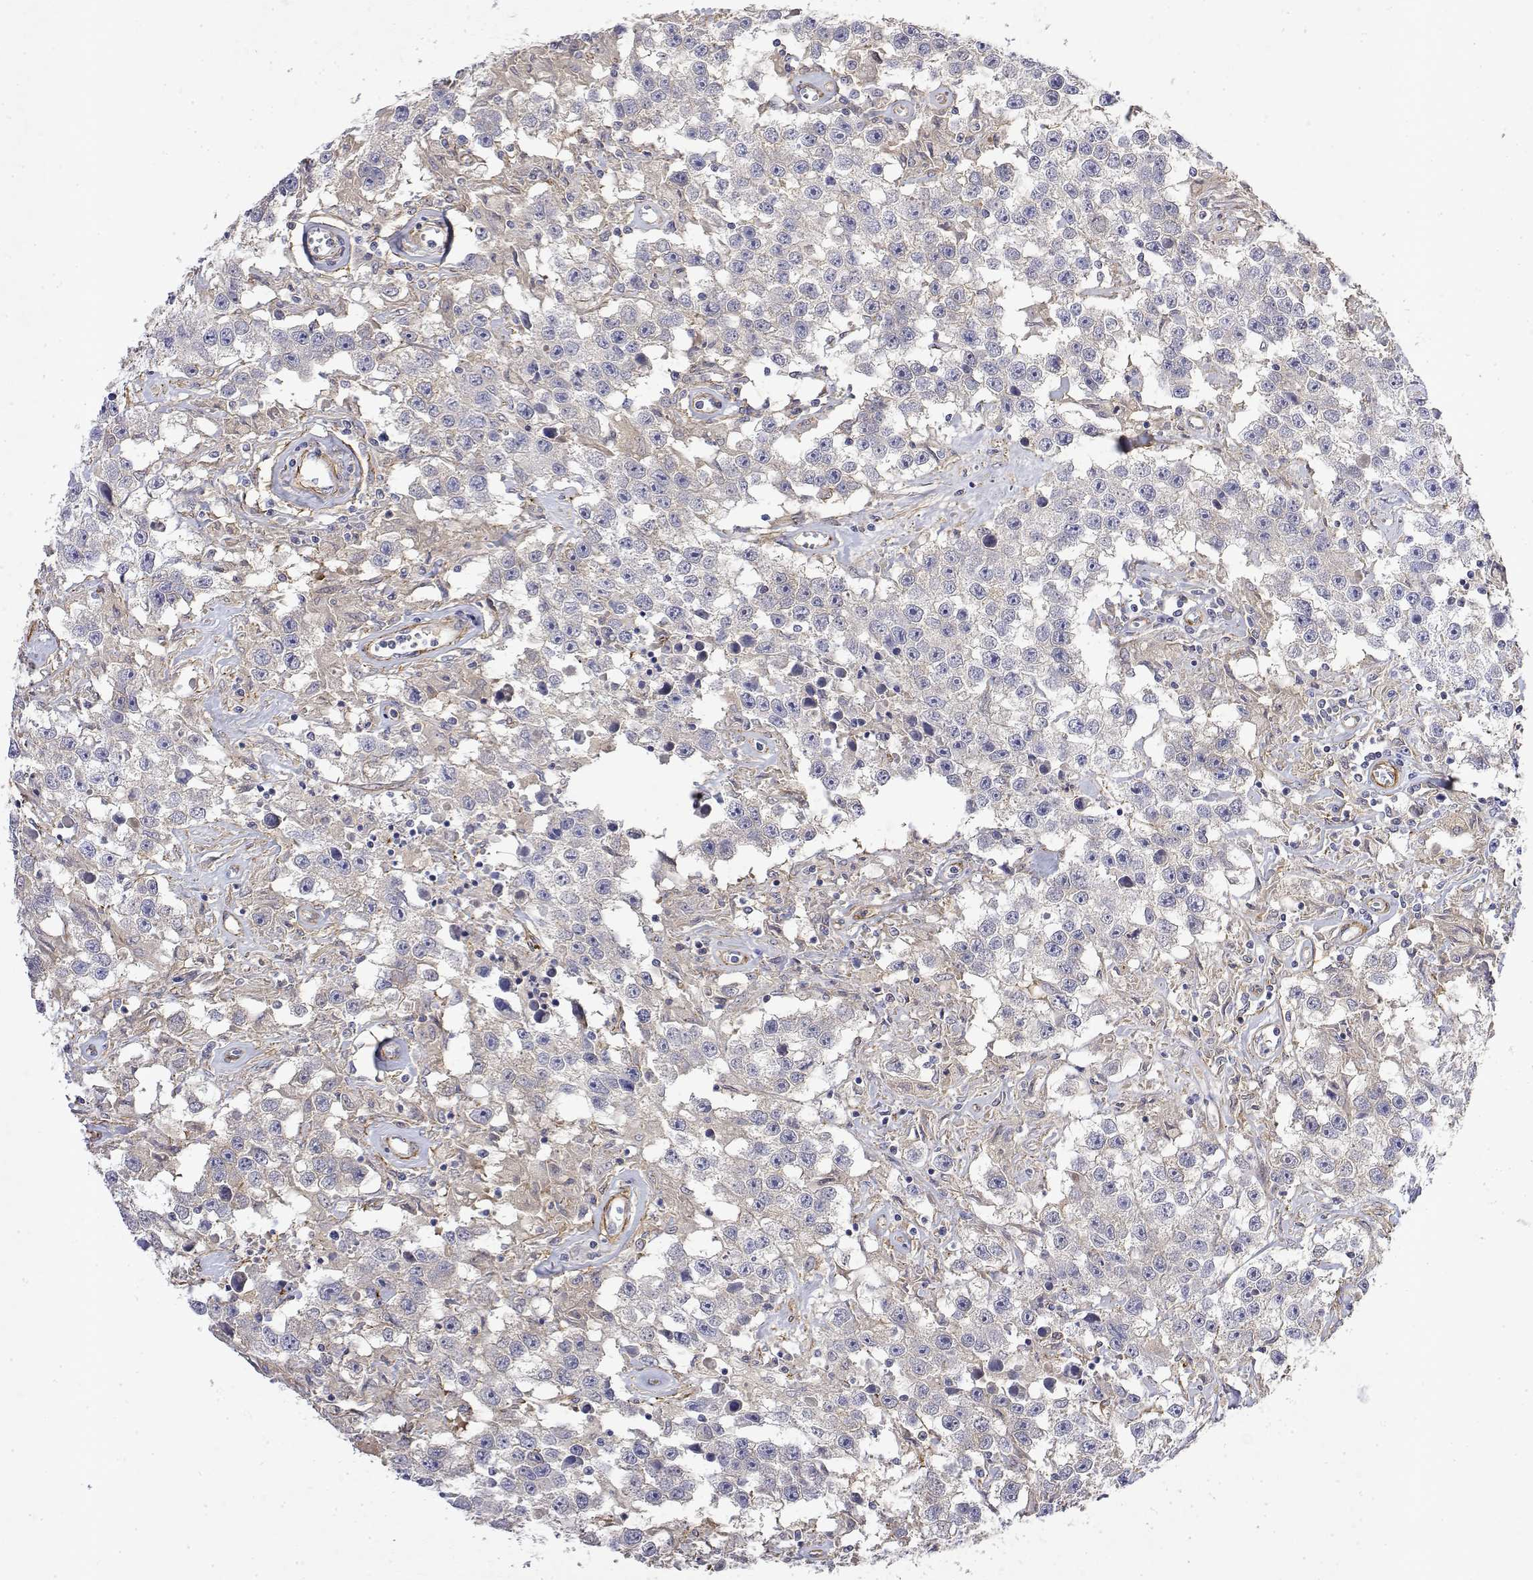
{"staining": {"intensity": "negative", "quantity": "none", "location": "none"}, "tissue": "testis cancer", "cell_type": "Tumor cells", "image_type": "cancer", "snomed": [{"axis": "morphology", "description": "Seminoma, NOS"}, {"axis": "topography", "description": "Testis"}], "caption": "This is a histopathology image of immunohistochemistry (IHC) staining of seminoma (testis), which shows no expression in tumor cells.", "gene": "SOWAHD", "patient": {"sex": "male", "age": 43}}